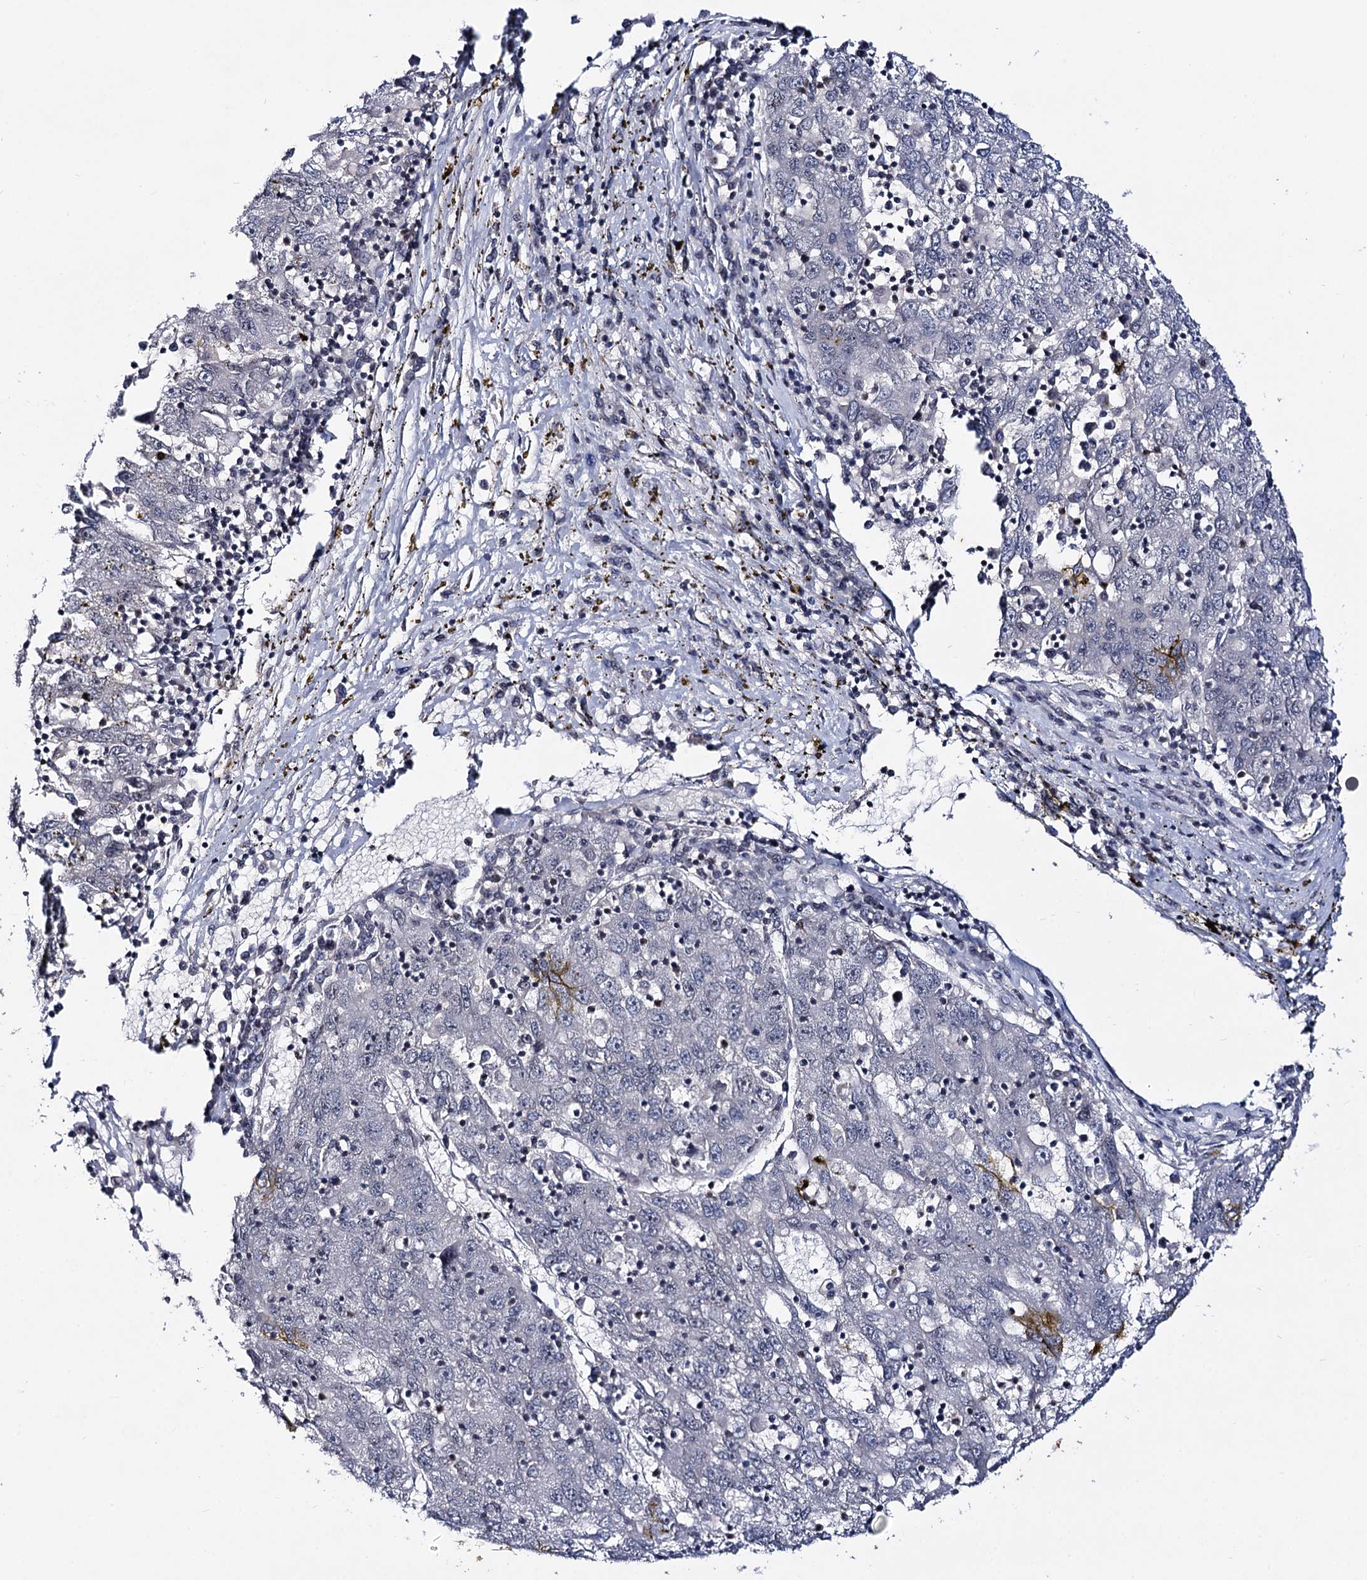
{"staining": {"intensity": "negative", "quantity": "none", "location": "none"}, "tissue": "liver cancer", "cell_type": "Tumor cells", "image_type": "cancer", "snomed": [{"axis": "morphology", "description": "Carcinoma, Hepatocellular, NOS"}, {"axis": "topography", "description": "Liver"}], "caption": "Photomicrograph shows no protein positivity in tumor cells of hepatocellular carcinoma (liver) tissue. (Stains: DAB IHC with hematoxylin counter stain, Microscopy: brightfield microscopy at high magnification).", "gene": "SMCHD1", "patient": {"sex": "male", "age": 49}}